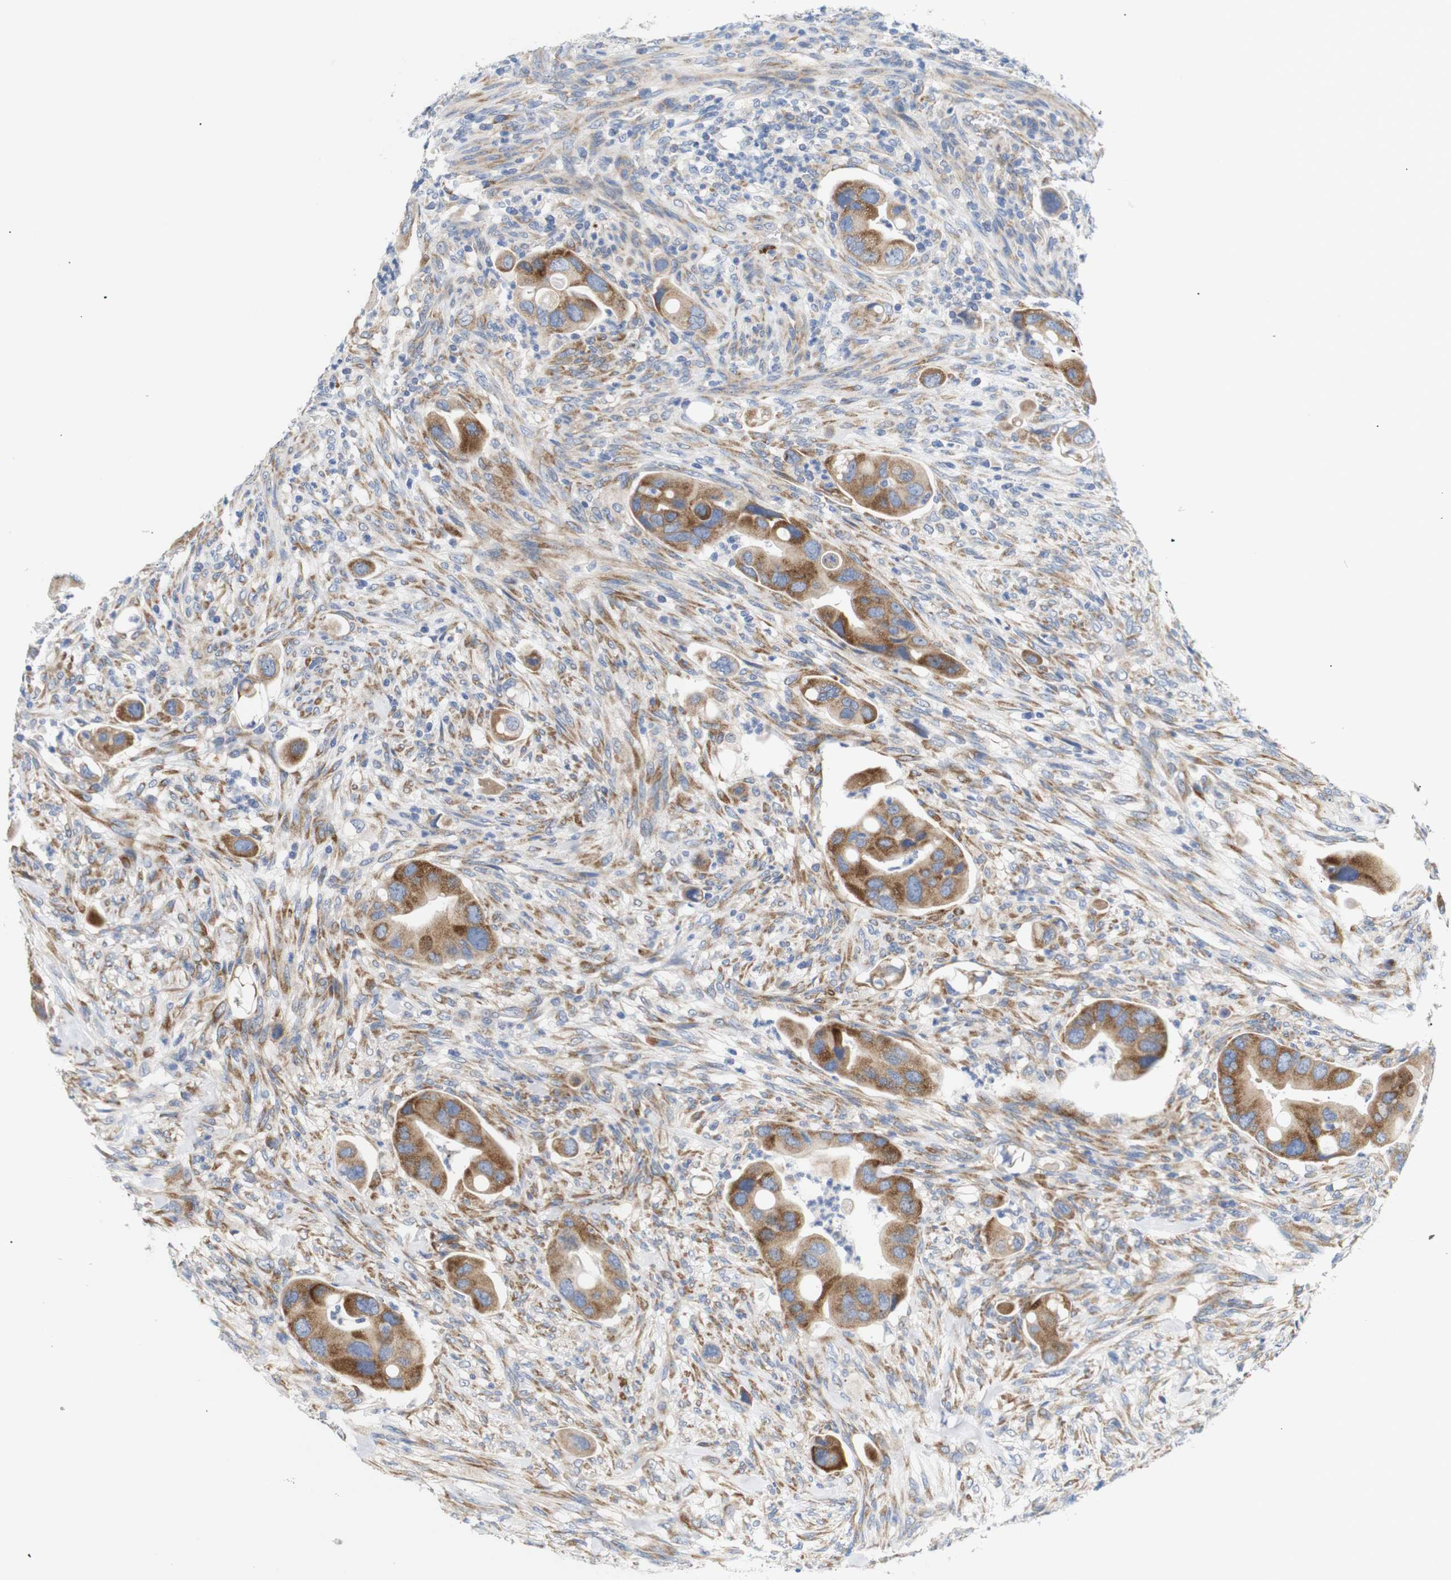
{"staining": {"intensity": "moderate", "quantity": ">75%", "location": "cytoplasmic/membranous"}, "tissue": "colorectal cancer", "cell_type": "Tumor cells", "image_type": "cancer", "snomed": [{"axis": "morphology", "description": "Adenocarcinoma, NOS"}, {"axis": "topography", "description": "Rectum"}], "caption": "DAB immunohistochemical staining of colorectal cancer exhibits moderate cytoplasmic/membranous protein positivity in approximately >75% of tumor cells.", "gene": "TRIM5", "patient": {"sex": "female", "age": 57}}